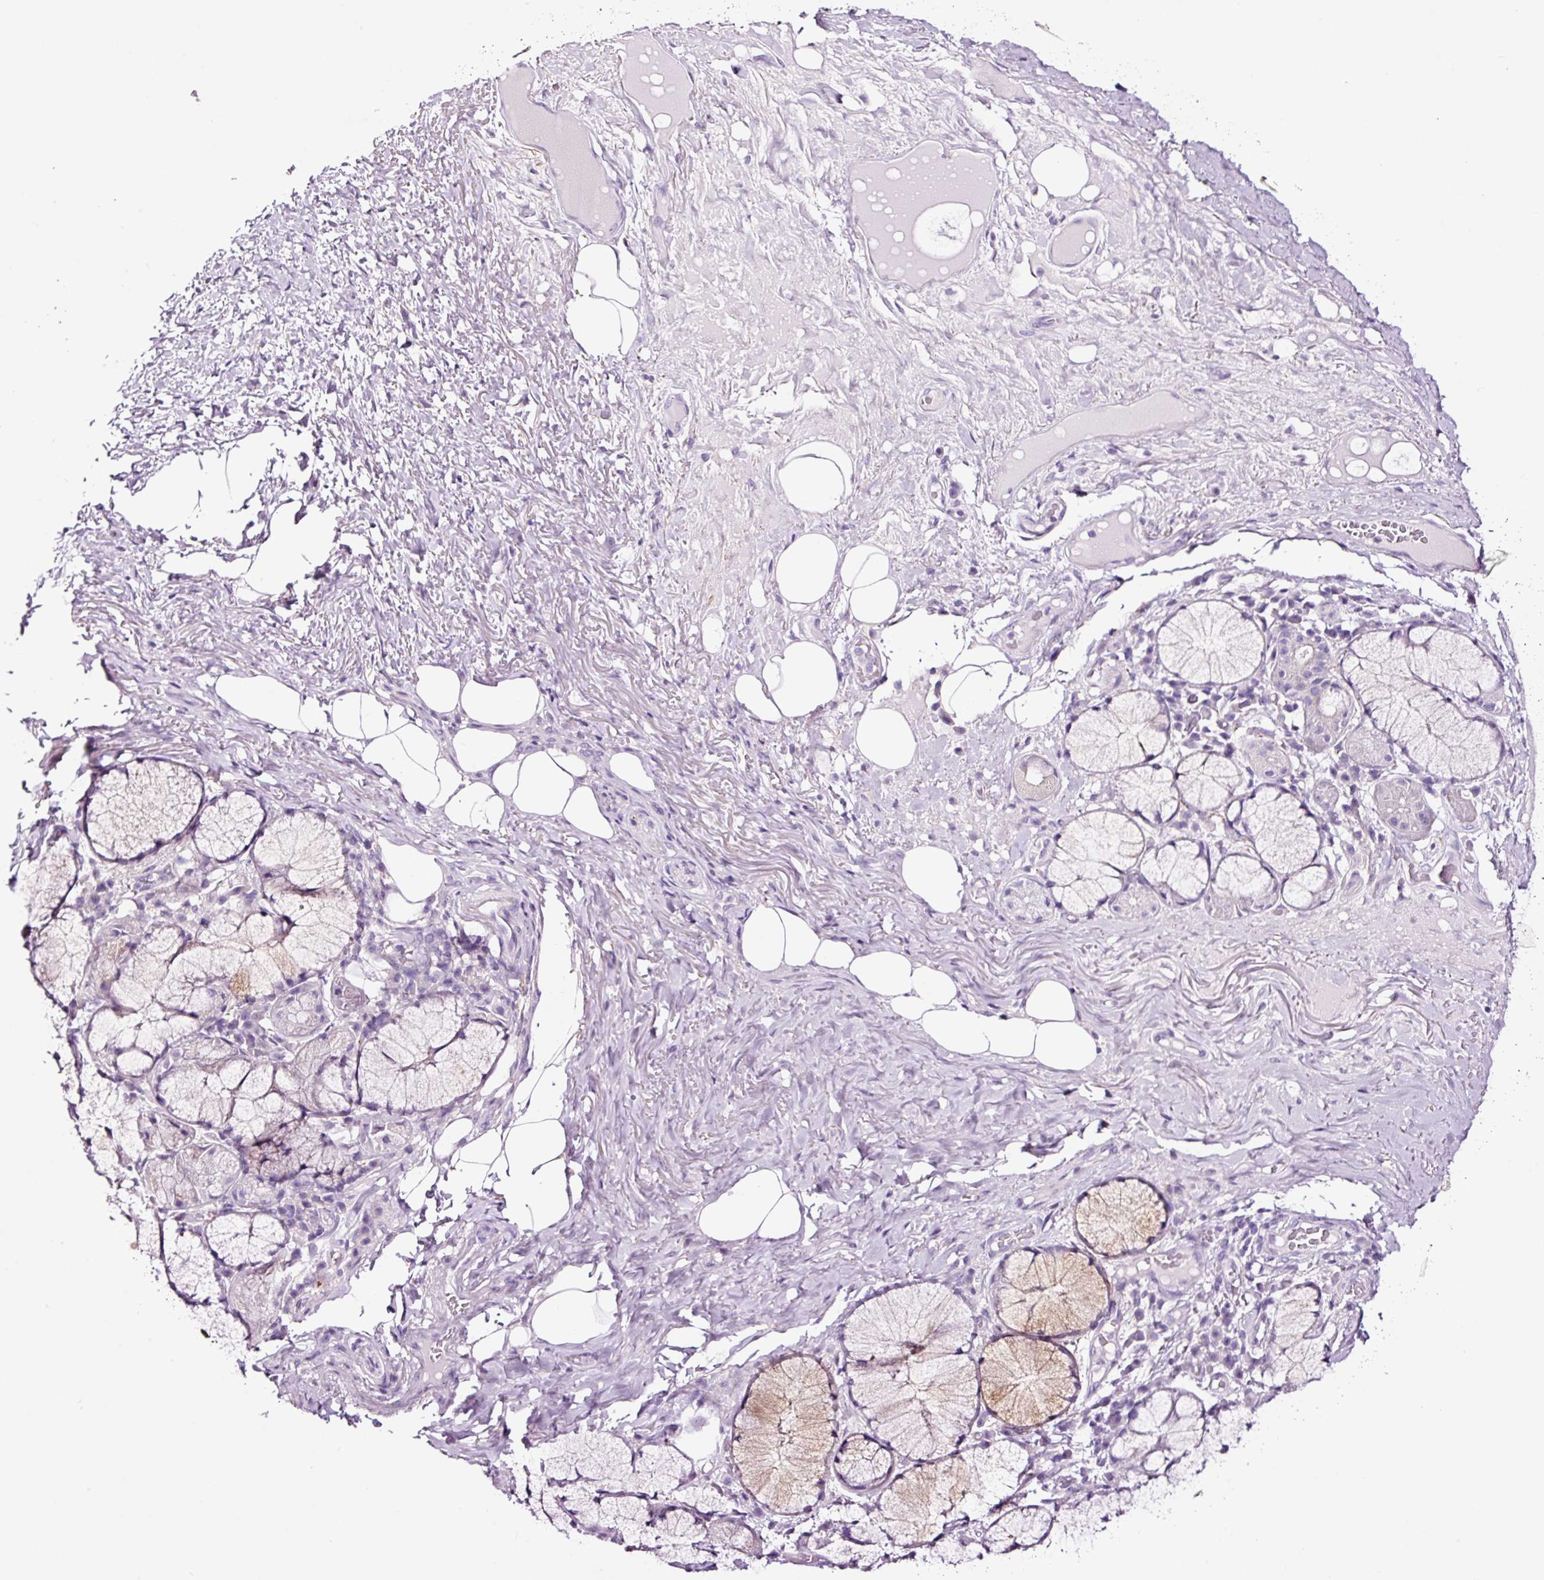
{"staining": {"intensity": "negative", "quantity": "none", "location": "none"}, "tissue": "adipose tissue", "cell_type": "Adipocytes", "image_type": "normal", "snomed": [{"axis": "morphology", "description": "Normal tissue, NOS"}, {"axis": "topography", "description": "Cartilage tissue"}, {"axis": "topography", "description": "Bronchus"}], "caption": "Adipocytes are negative for protein expression in unremarkable human adipose tissue. (Immunohistochemistry (ihc), brightfield microscopy, high magnification).", "gene": "PAM", "patient": {"sex": "male", "age": 56}}